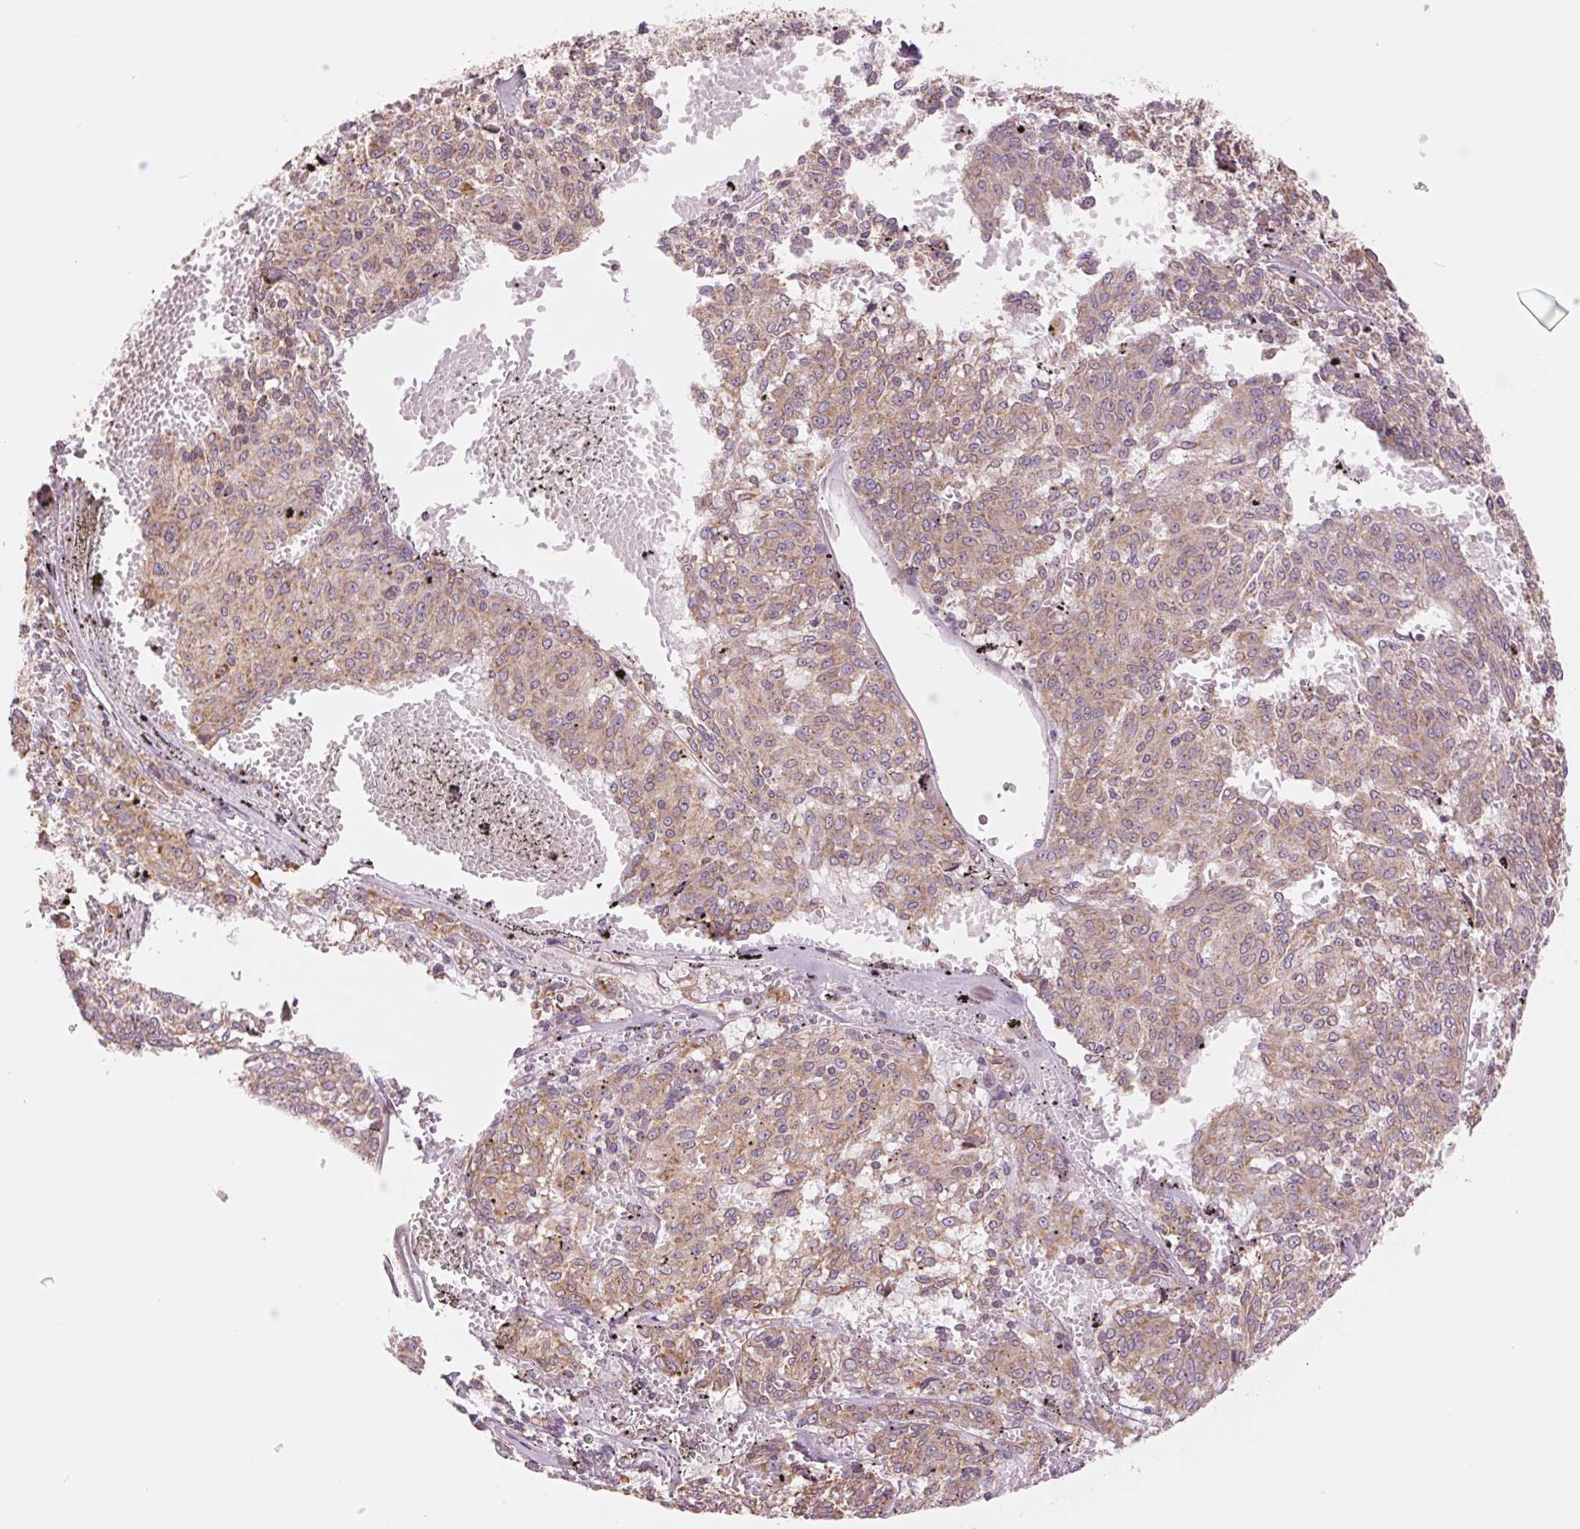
{"staining": {"intensity": "moderate", "quantity": ">75%", "location": "cytoplasmic/membranous"}, "tissue": "melanoma", "cell_type": "Tumor cells", "image_type": "cancer", "snomed": [{"axis": "morphology", "description": "Malignant melanoma, NOS"}, {"axis": "topography", "description": "Skin"}], "caption": "Immunohistochemical staining of human melanoma shows medium levels of moderate cytoplasmic/membranous protein positivity in about >75% of tumor cells. (Stains: DAB in brown, nuclei in blue, Microscopy: brightfield microscopy at high magnification).", "gene": "TECR", "patient": {"sex": "female", "age": 72}}